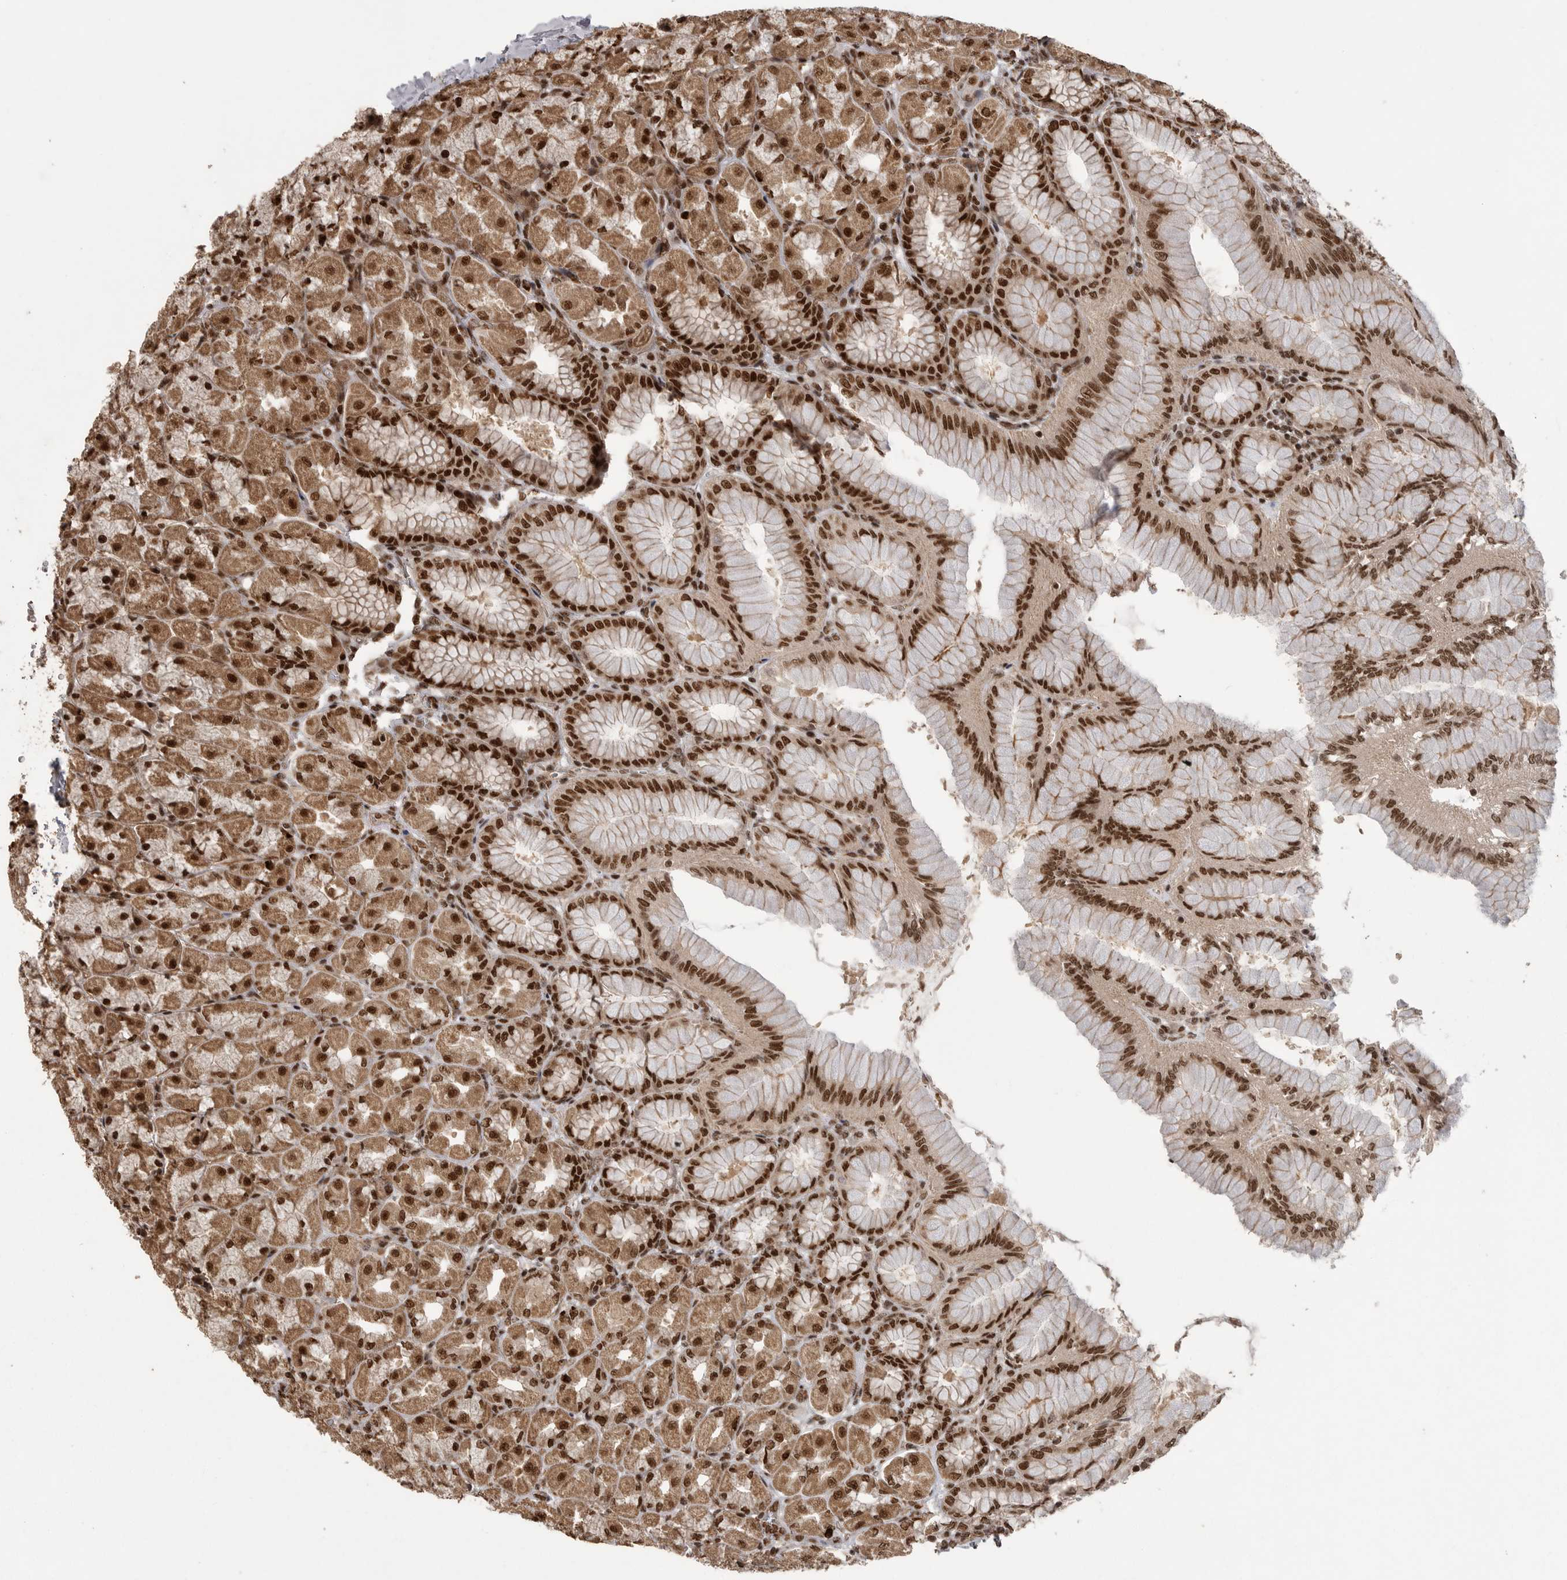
{"staining": {"intensity": "strong", "quantity": ">75%", "location": "cytoplasmic/membranous,nuclear"}, "tissue": "stomach", "cell_type": "Glandular cells", "image_type": "normal", "snomed": [{"axis": "morphology", "description": "Normal tissue, NOS"}, {"axis": "topography", "description": "Stomach, upper"}], "caption": "Immunohistochemistry (DAB) staining of normal human stomach displays strong cytoplasmic/membranous,nuclear protein staining in about >75% of glandular cells.", "gene": "PPP1R8", "patient": {"sex": "female", "age": 56}}